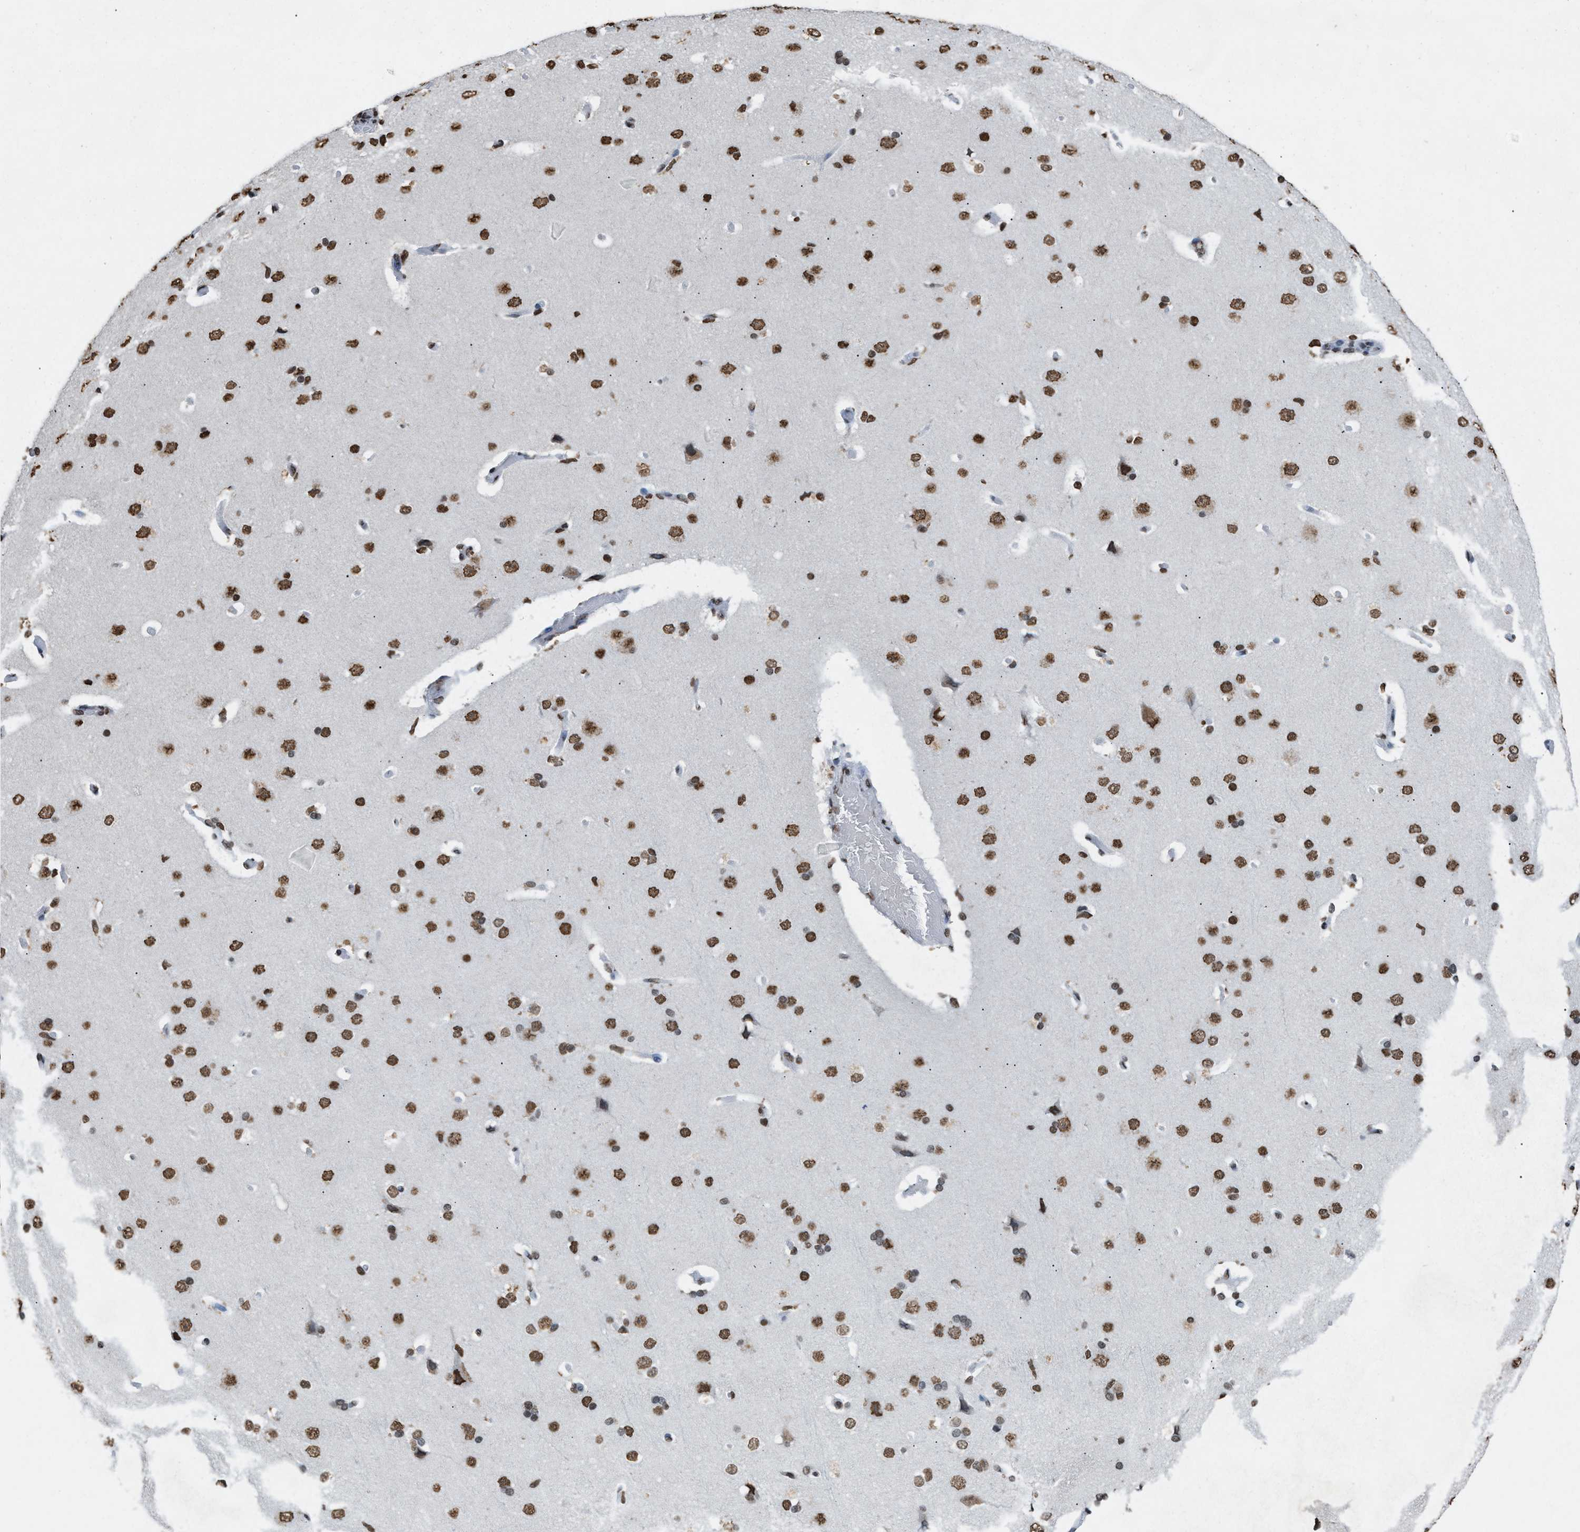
{"staining": {"intensity": "moderate", "quantity": "<25%", "location": "nuclear"}, "tissue": "cerebral cortex", "cell_type": "Endothelial cells", "image_type": "normal", "snomed": [{"axis": "morphology", "description": "Normal tissue, NOS"}, {"axis": "topography", "description": "Cerebral cortex"}], "caption": "Immunohistochemical staining of unremarkable cerebral cortex reveals low levels of moderate nuclear positivity in approximately <25% of endothelial cells. (Stains: DAB (3,3'-diaminobenzidine) in brown, nuclei in blue, Microscopy: brightfield microscopy at high magnification).", "gene": "NUP88", "patient": {"sex": "male", "age": 62}}